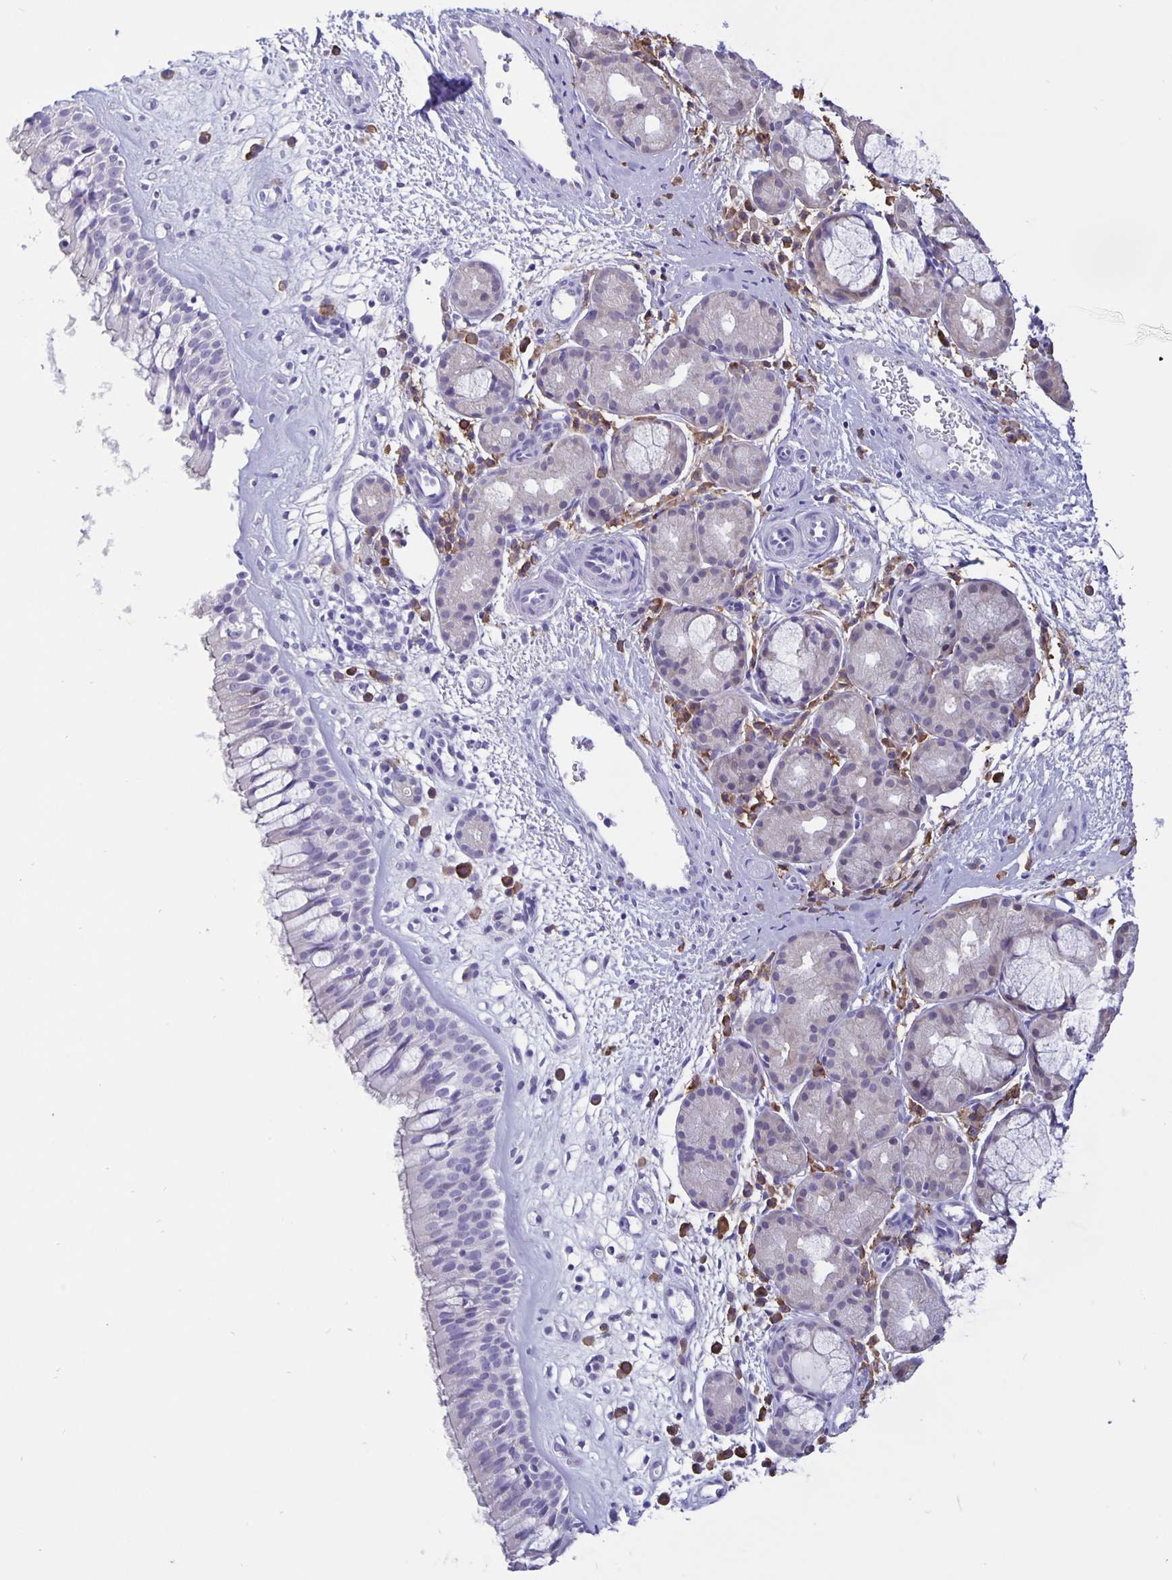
{"staining": {"intensity": "negative", "quantity": "none", "location": "none"}, "tissue": "nasopharynx", "cell_type": "Respiratory epithelial cells", "image_type": "normal", "snomed": [{"axis": "morphology", "description": "Normal tissue, NOS"}, {"axis": "topography", "description": "Nasopharynx"}], "caption": "An IHC photomicrograph of normal nasopharynx is shown. There is no staining in respiratory epithelial cells of nasopharynx. The staining is performed using DAB (3,3'-diaminobenzidine) brown chromogen with nuclei counter-stained in using hematoxylin.", "gene": "ERMN", "patient": {"sex": "male", "age": 65}}